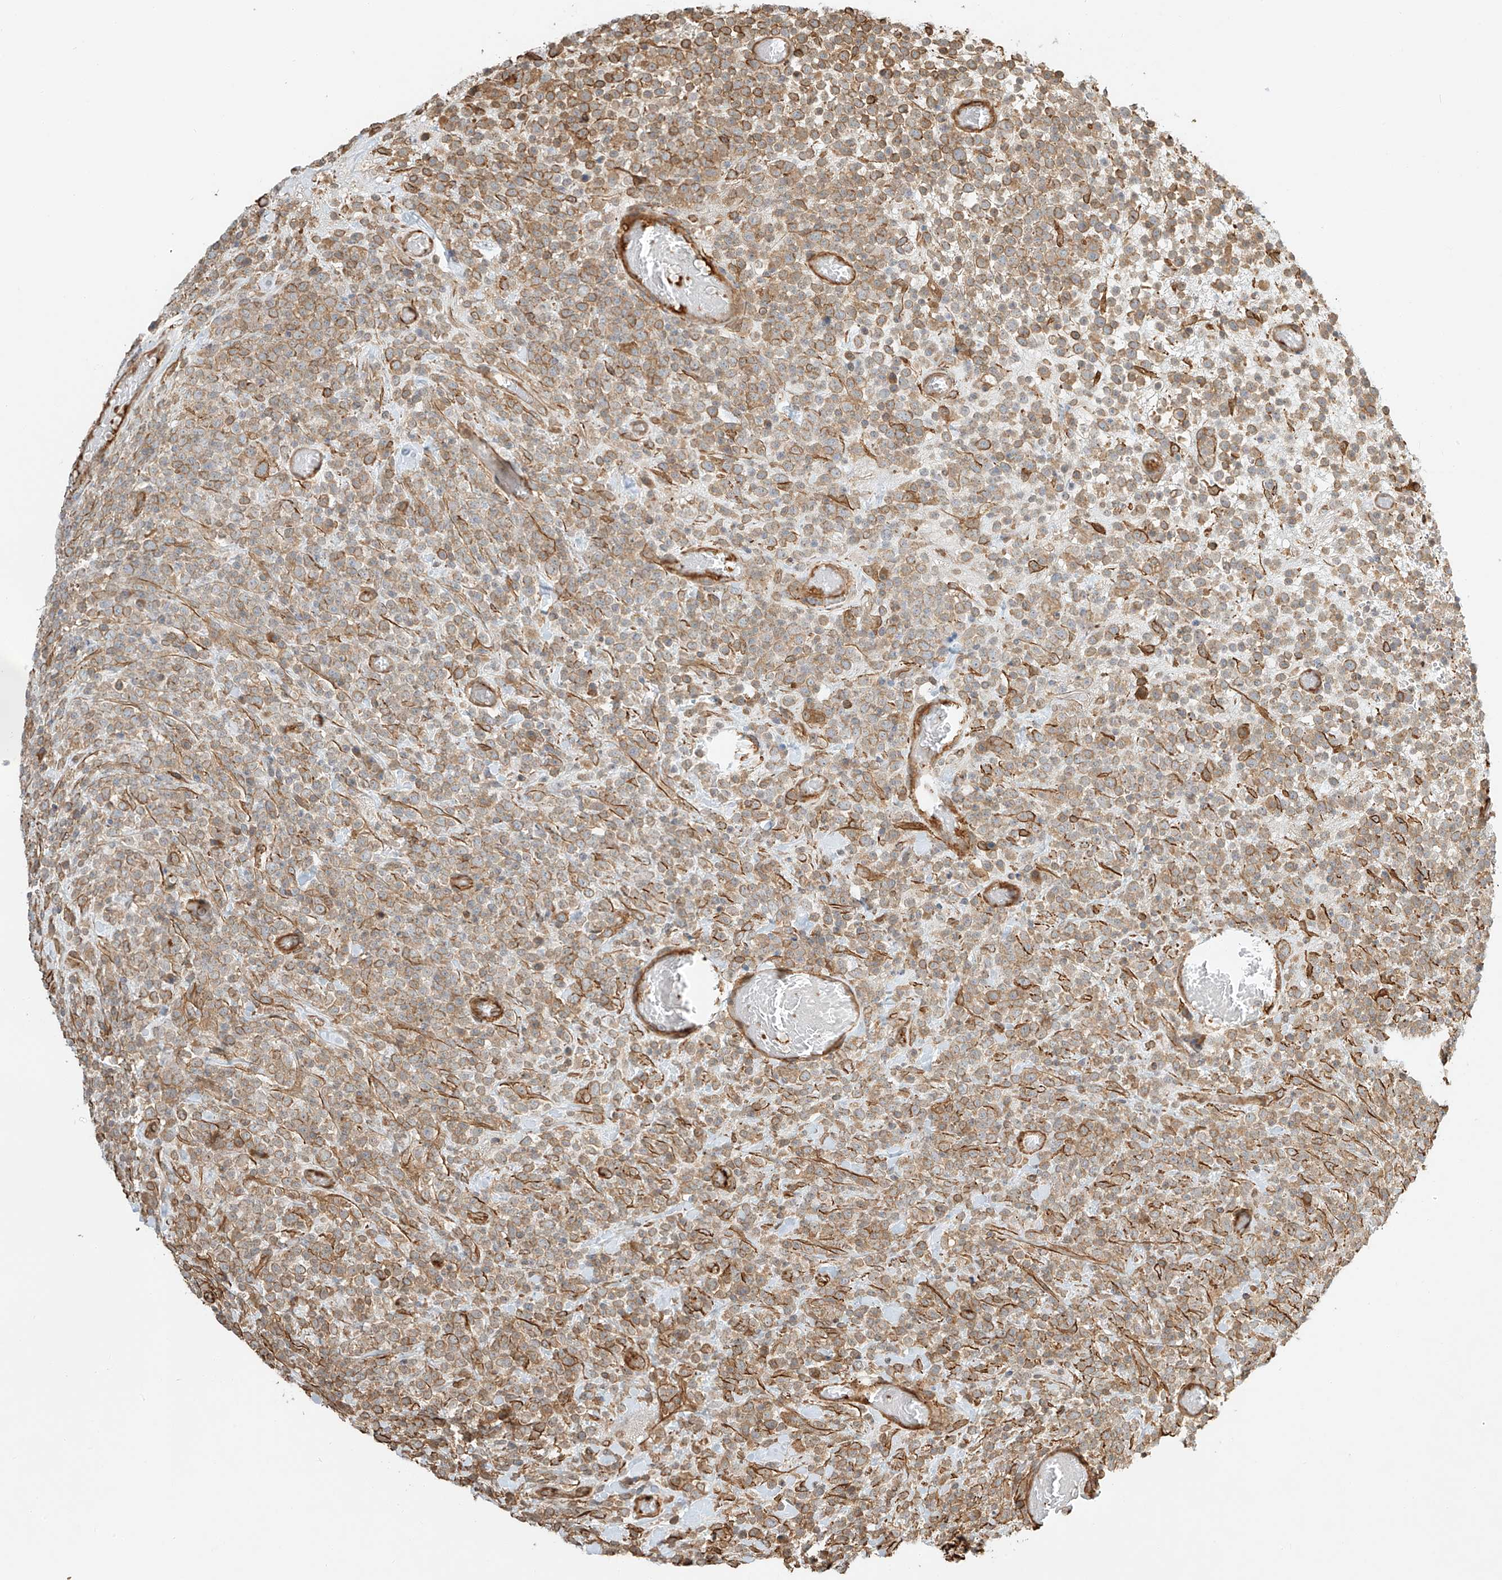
{"staining": {"intensity": "moderate", "quantity": ">75%", "location": "cytoplasmic/membranous"}, "tissue": "lymphoma", "cell_type": "Tumor cells", "image_type": "cancer", "snomed": [{"axis": "morphology", "description": "Malignant lymphoma, non-Hodgkin's type, High grade"}, {"axis": "topography", "description": "Colon"}], "caption": "This is a histology image of IHC staining of lymphoma, which shows moderate expression in the cytoplasmic/membranous of tumor cells.", "gene": "CSMD3", "patient": {"sex": "female", "age": 53}}